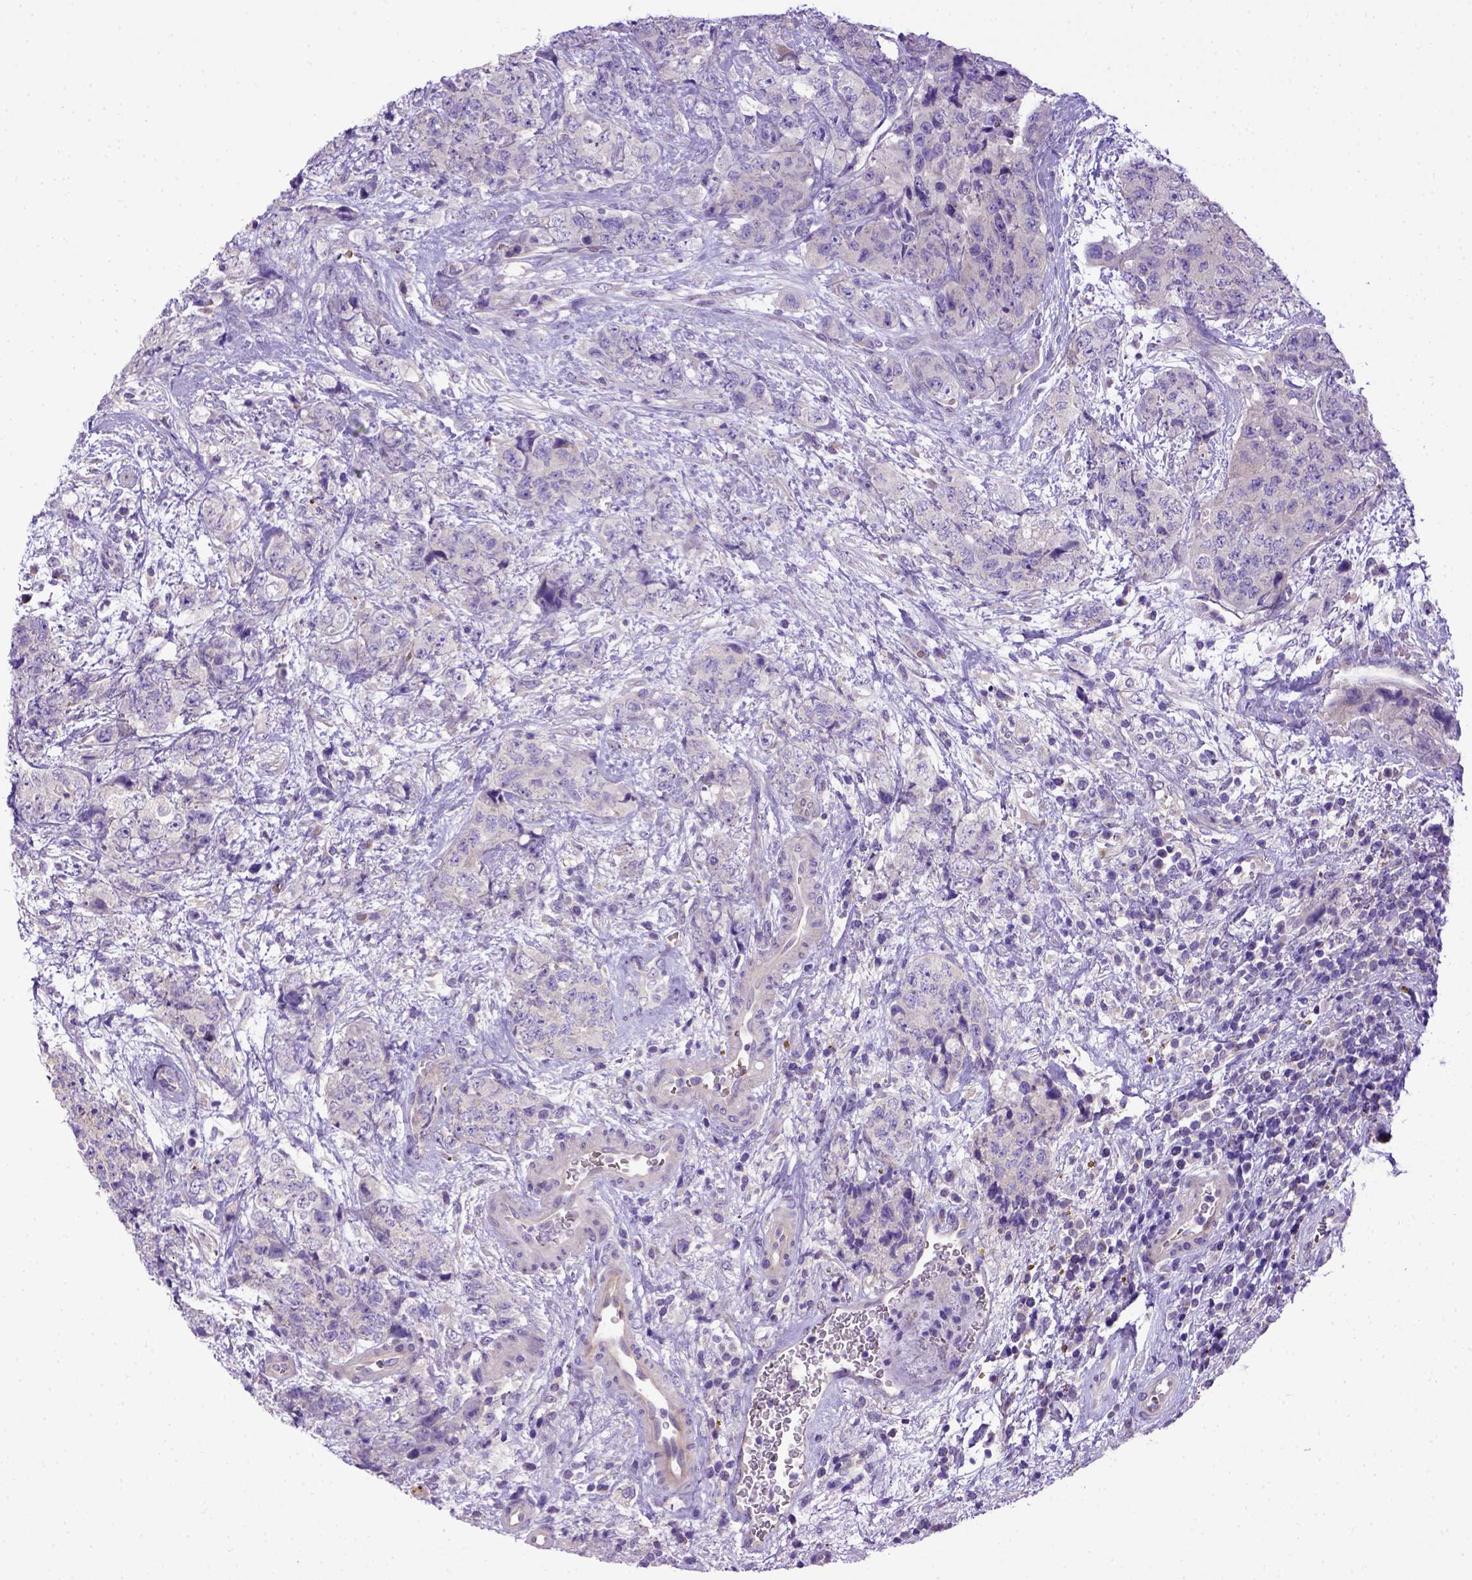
{"staining": {"intensity": "negative", "quantity": "none", "location": "none"}, "tissue": "urothelial cancer", "cell_type": "Tumor cells", "image_type": "cancer", "snomed": [{"axis": "morphology", "description": "Urothelial carcinoma, High grade"}, {"axis": "topography", "description": "Urinary bladder"}], "caption": "High magnification brightfield microscopy of urothelial cancer stained with DAB (3,3'-diaminobenzidine) (brown) and counterstained with hematoxylin (blue): tumor cells show no significant positivity.", "gene": "ADAM12", "patient": {"sex": "female", "age": 78}}